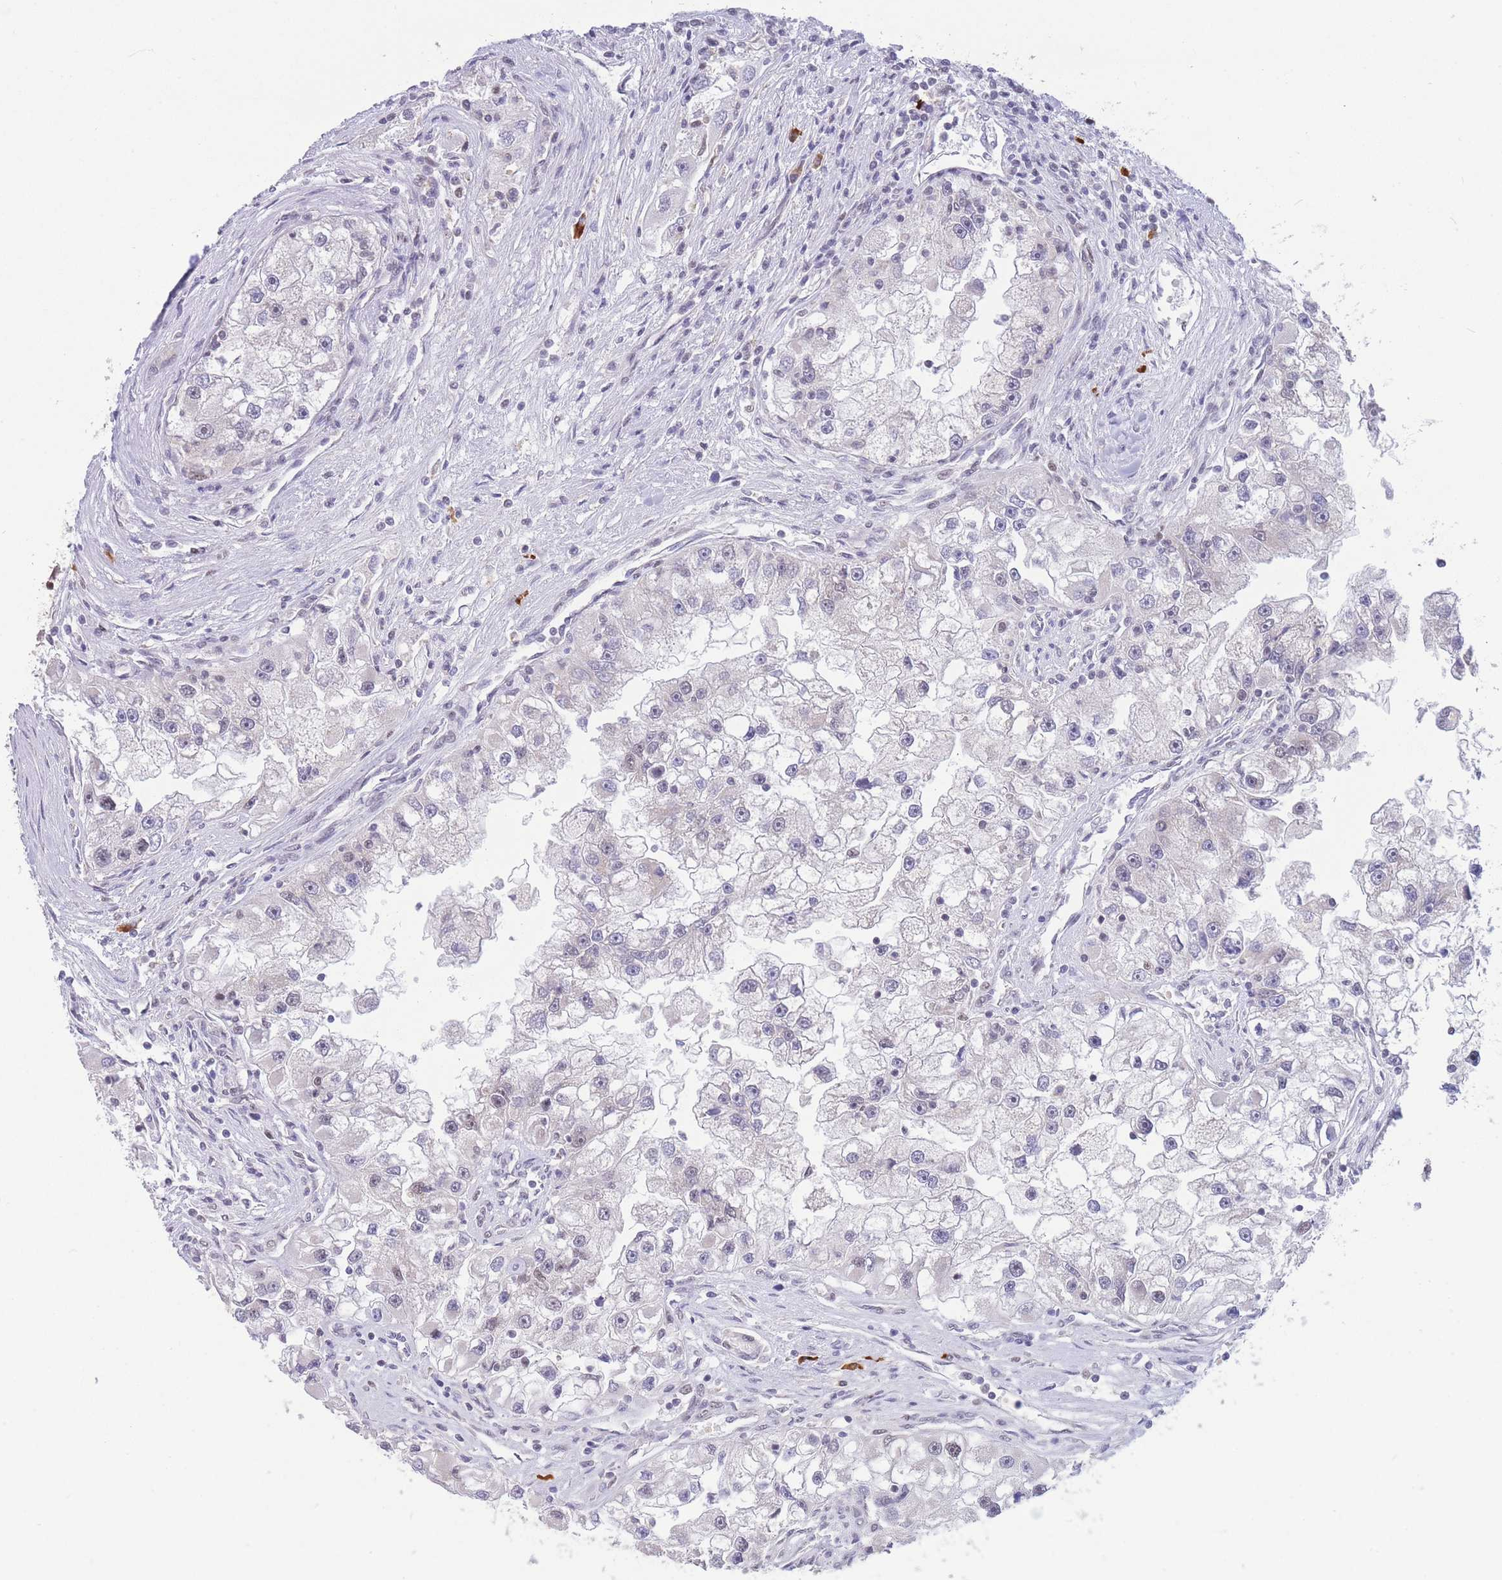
{"staining": {"intensity": "negative", "quantity": "none", "location": "none"}, "tissue": "renal cancer", "cell_type": "Tumor cells", "image_type": "cancer", "snomed": [{"axis": "morphology", "description": "Adenocarcinoma, NOS"}, {"axis": "topography", "description": "Kidney"}], "caption": "Tumor cells show no significant protein positivity in adenocarcinoma (renal).", "gene": "SMAD9", "patient": {"sex": "male", "age": 63}}